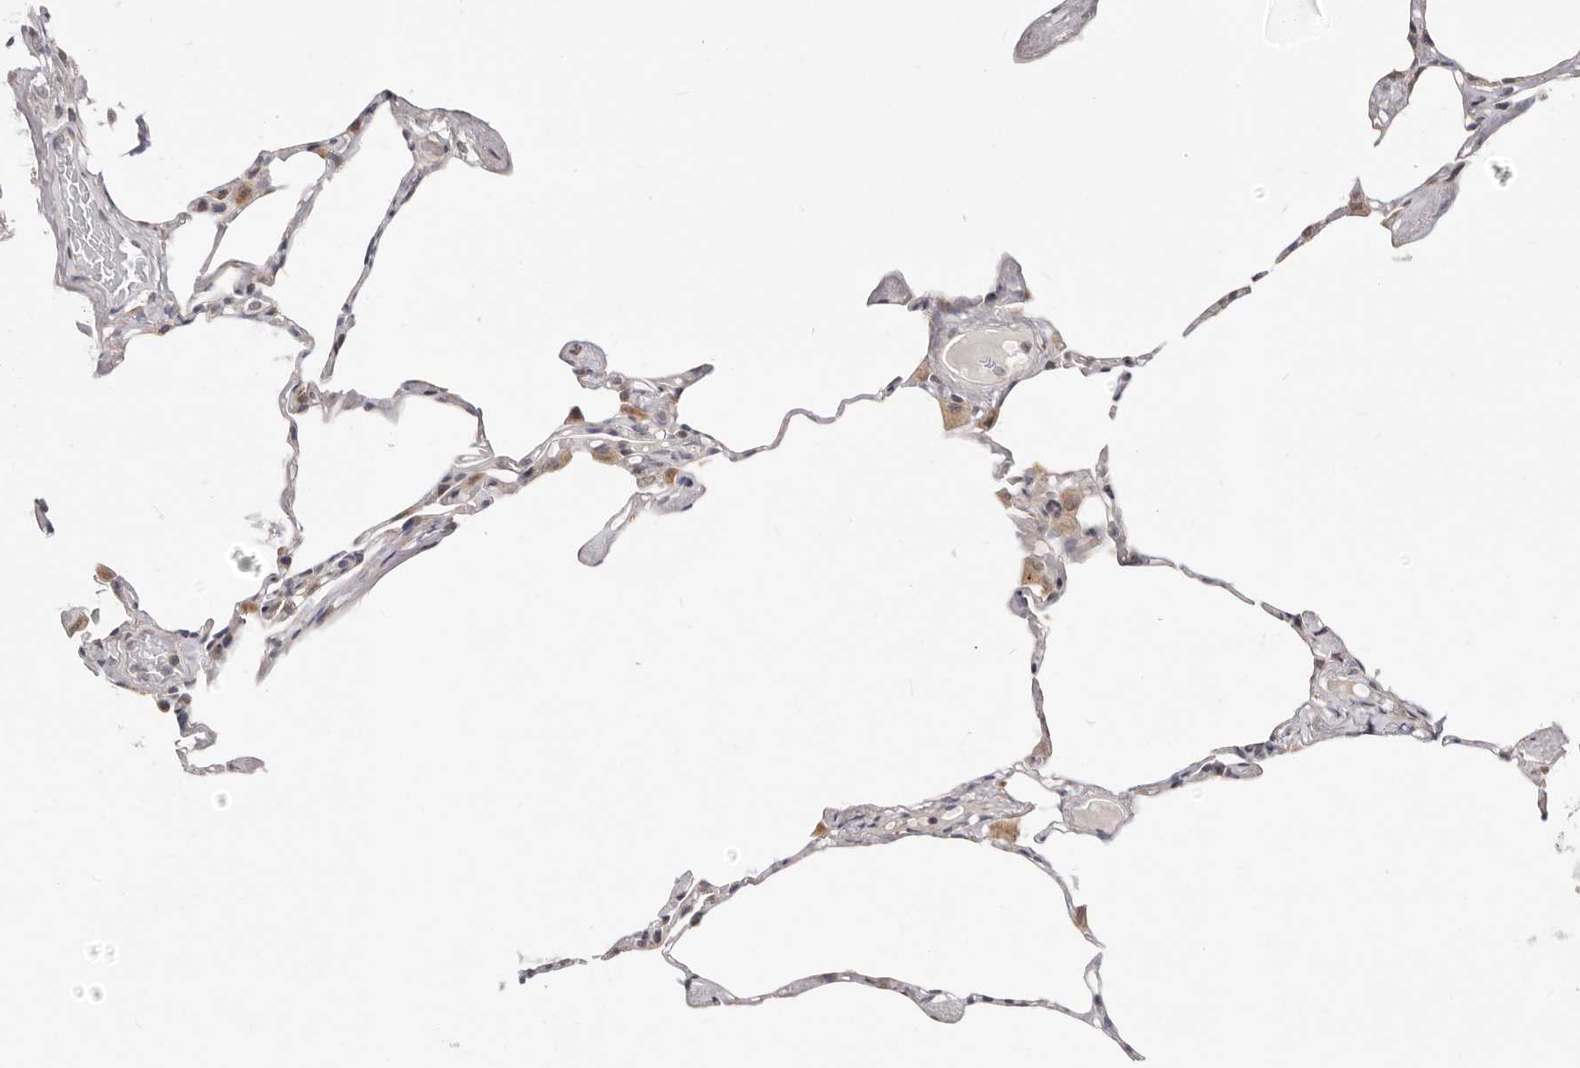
{"staining": {"intensity": "negative", "quantity": "none", "location": "none"}, "tissue": "lung", "cell_type": "Alveolar cells", "image_type": "normal", "snomed": [{"axis": "morphology", "description": "Normal tissue, NOS"}, {"axis": "topography", "description": "Lung"}], "caption": "Immunohistochemical staining of normal human lung exhibits no significant staining in alveolar cells.", "gene": "TOR3A", "patient": {"sex": "male", "age": 65}}